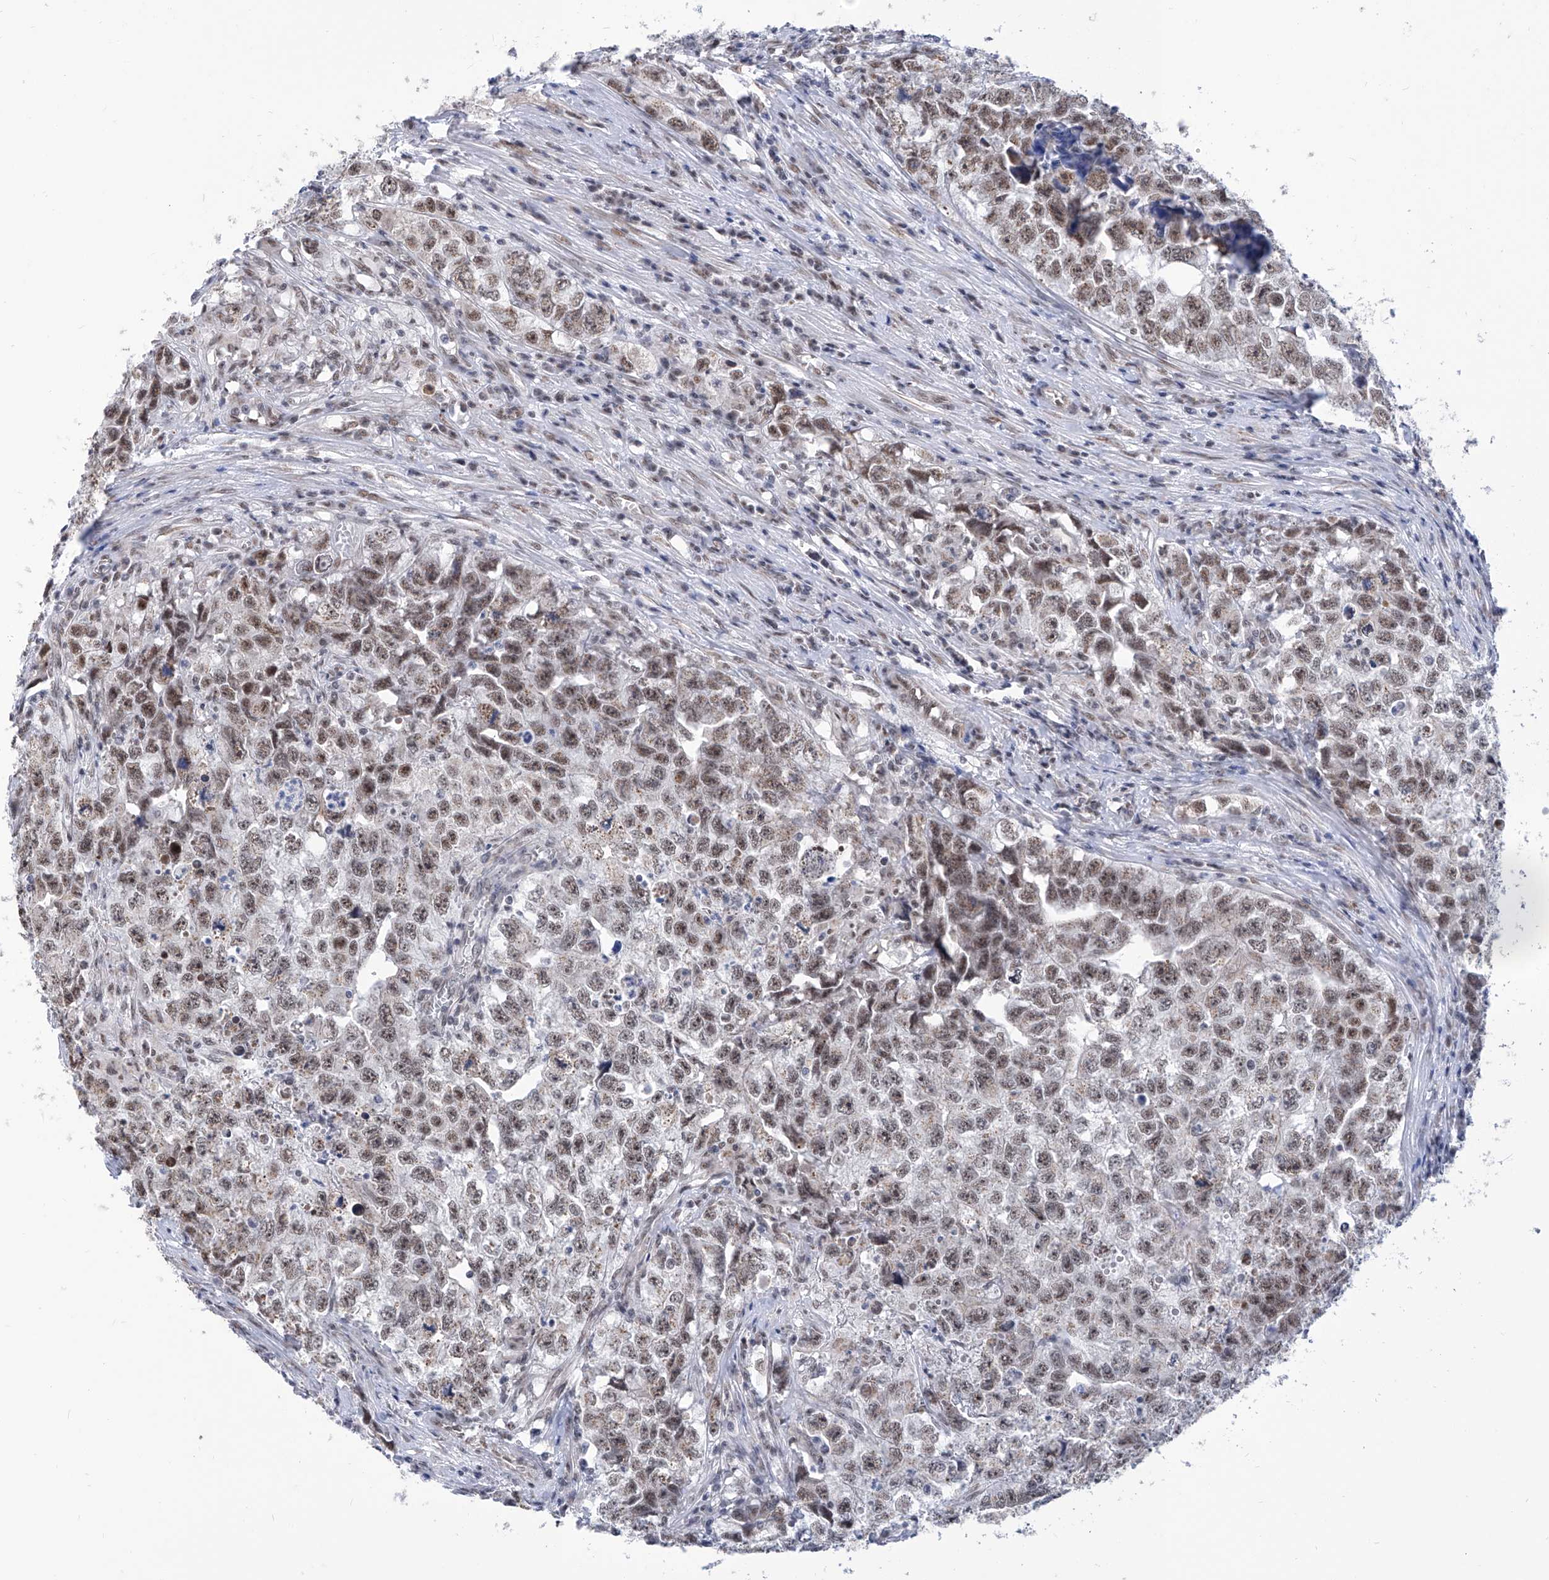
{"staining": {"intensity": "moderate", "quantity": ">75%", "location": "nuclear"}, "tissue": "testis cancer", "cell_type": "Tumor cells", "image_type": "cancer", "snomed": [{"axis": "morphology", "description": "Seminoma, NOS"}, {"axis": "morphology", "description": "Carcinoma, Embryonal, NOS"}, {"axis": "topography", "description": "Testis"}], "caption": "The histopathology image displays staining of testis embryonal carcinoma, revealing moderate nuclear protein expression (brown color) within tumor cells.", "gene": "SART1", "patient": {"sex": "male", "age": 43}}